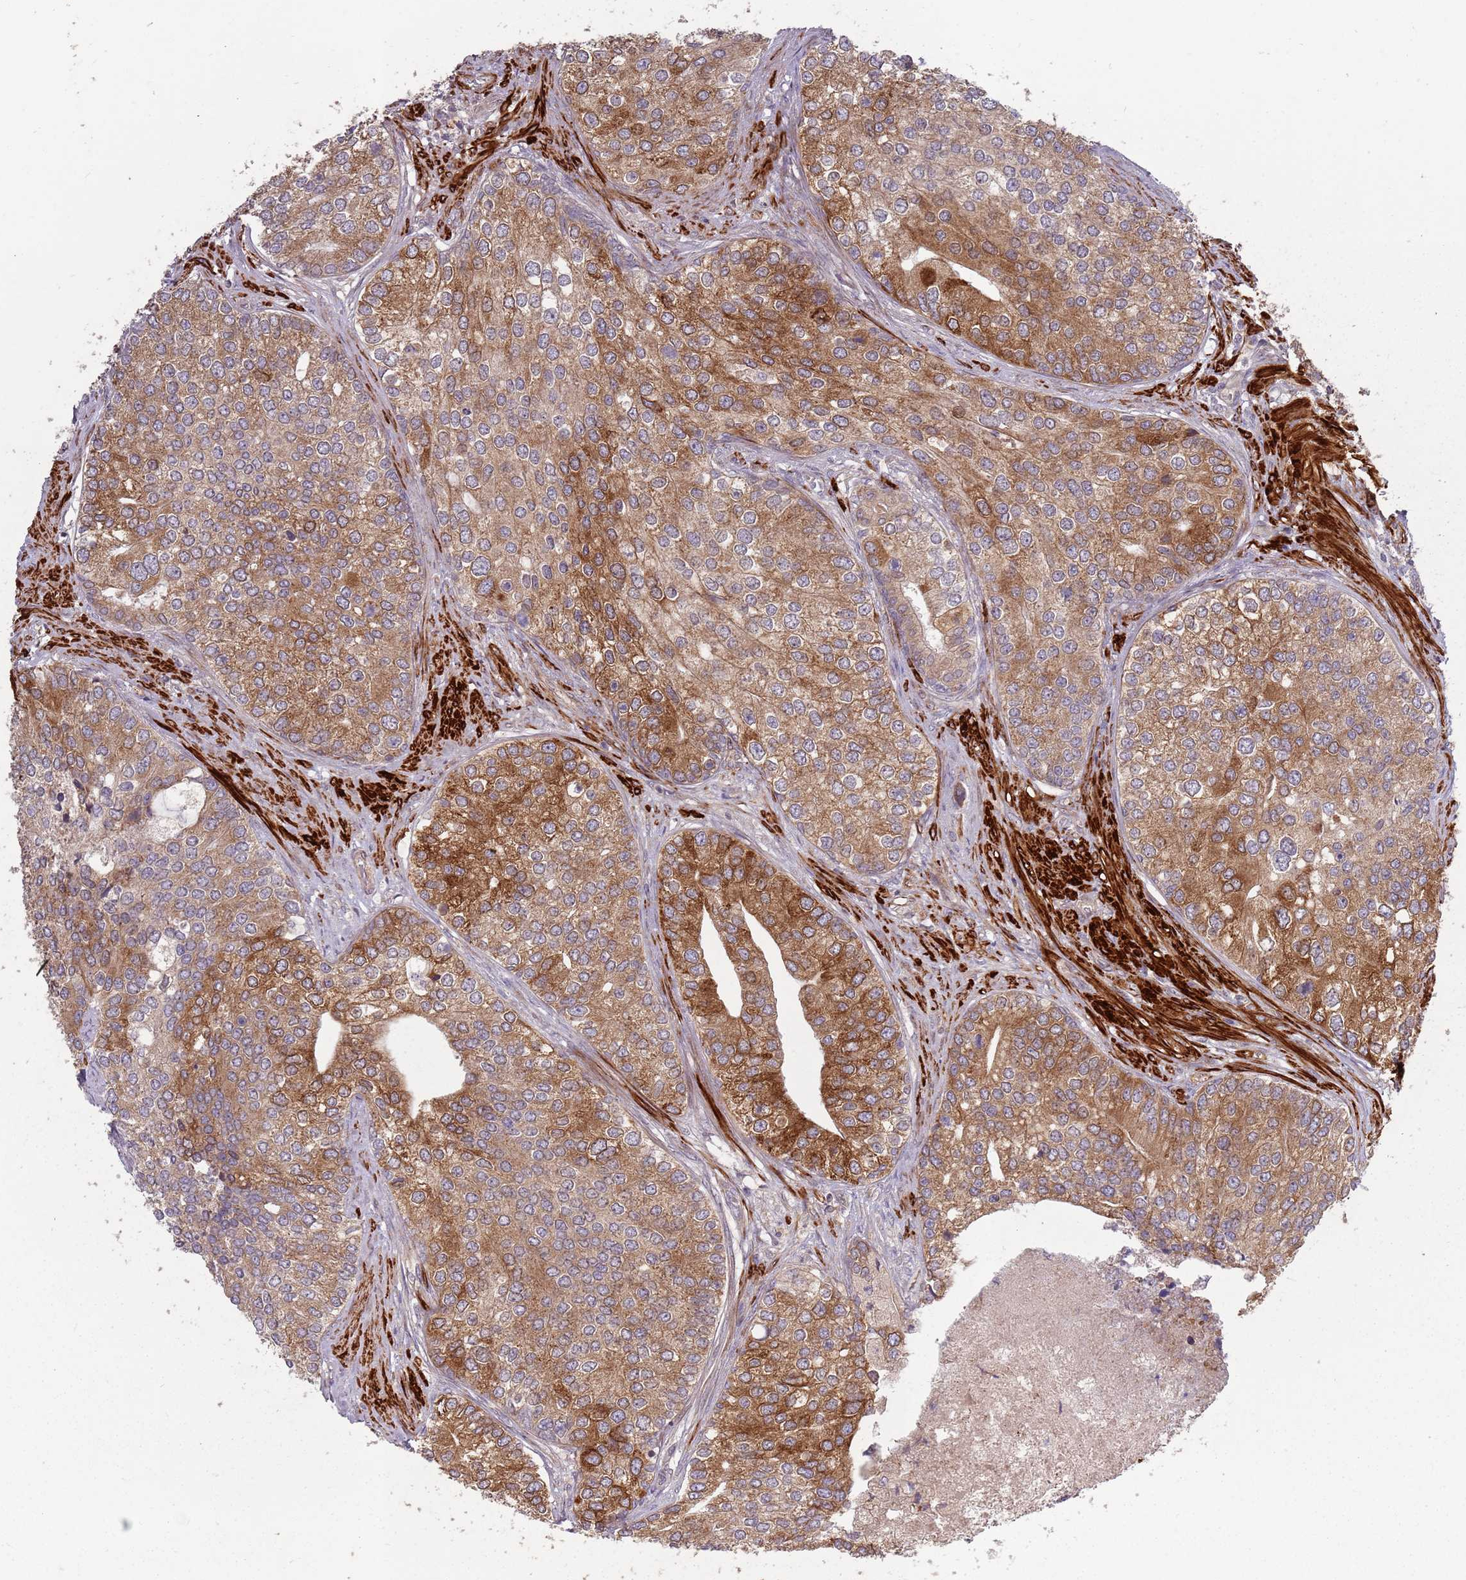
{"staining": {"intensity": "strong", "quantity": ">75%", "location": "cytoplasmic/membranous"}, "tissue": "prostate cancer", "cell_type": "Tumor cells", "image_type": "cancer", "snomed": [{"axis": "morphology", "description": "Adenocarcinoma, High grade"}, {"axis": "topography", "description": "Prostate"}], "caption": "Adenocarcinoma (high-grade) (prostate) stained with DAB immunohistochemistry demonstrates high levels of strong cytoplasmic/membranous expression in about >75% of tumor cells.", "gene": "PLD6", "patient": {"sex": "male", "age": 62}}